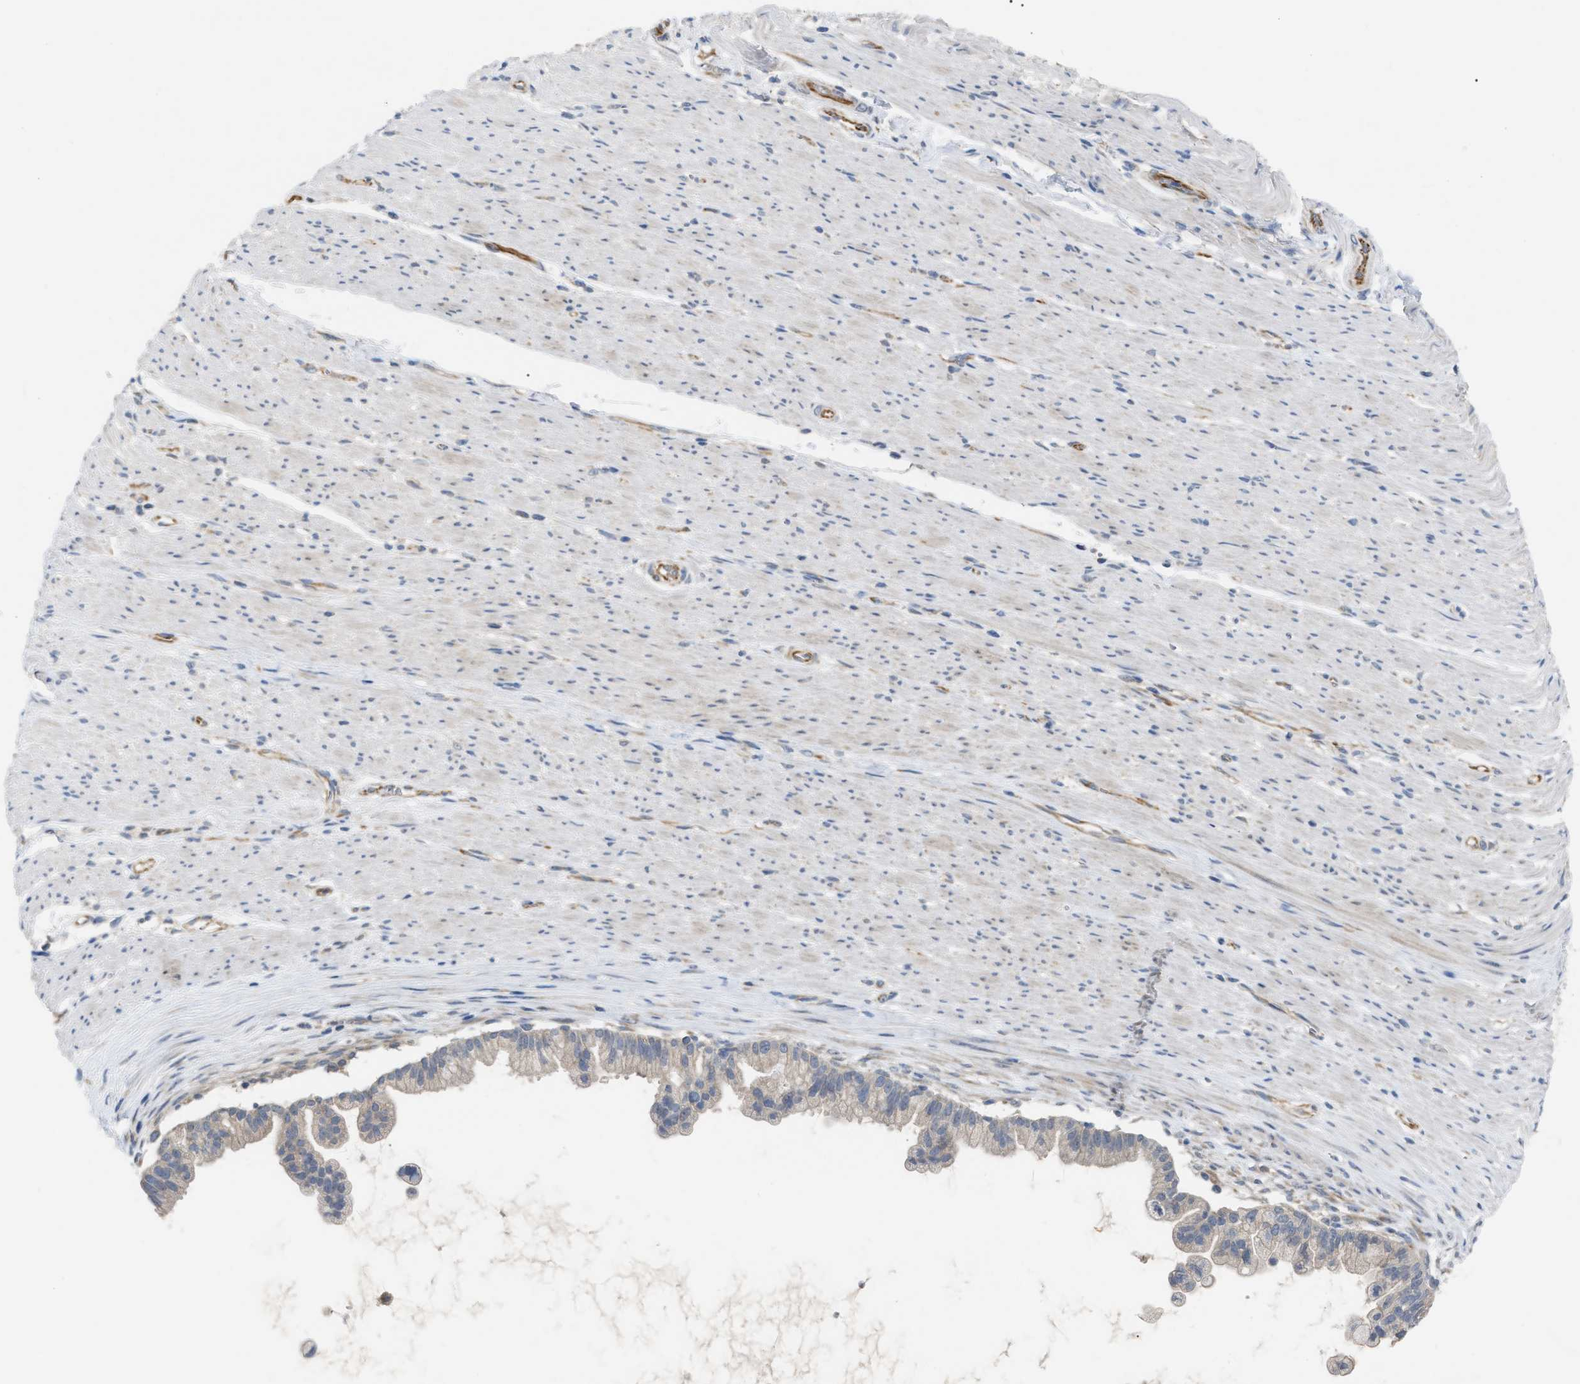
{"staining": {"intensity": "negative", "quantity": "none", "location": "none"}, "tissue": "pancreatic cancer", "cell_type": "Tumor cells", "image_type": "cancer", "snomed": [{"axis": "morphology", "description": "Adenocarcinoma, NOS"}, {"axis": "topography", "description": "Pancreas"}], "caption": "The immunohistochemistry histopathology image has no significant positivity in tumor cells of pancreatic cancer (adenocarcinoma) tissue.", "gene": "DHX58", "patient": {"sex": "male", "age": 69}}